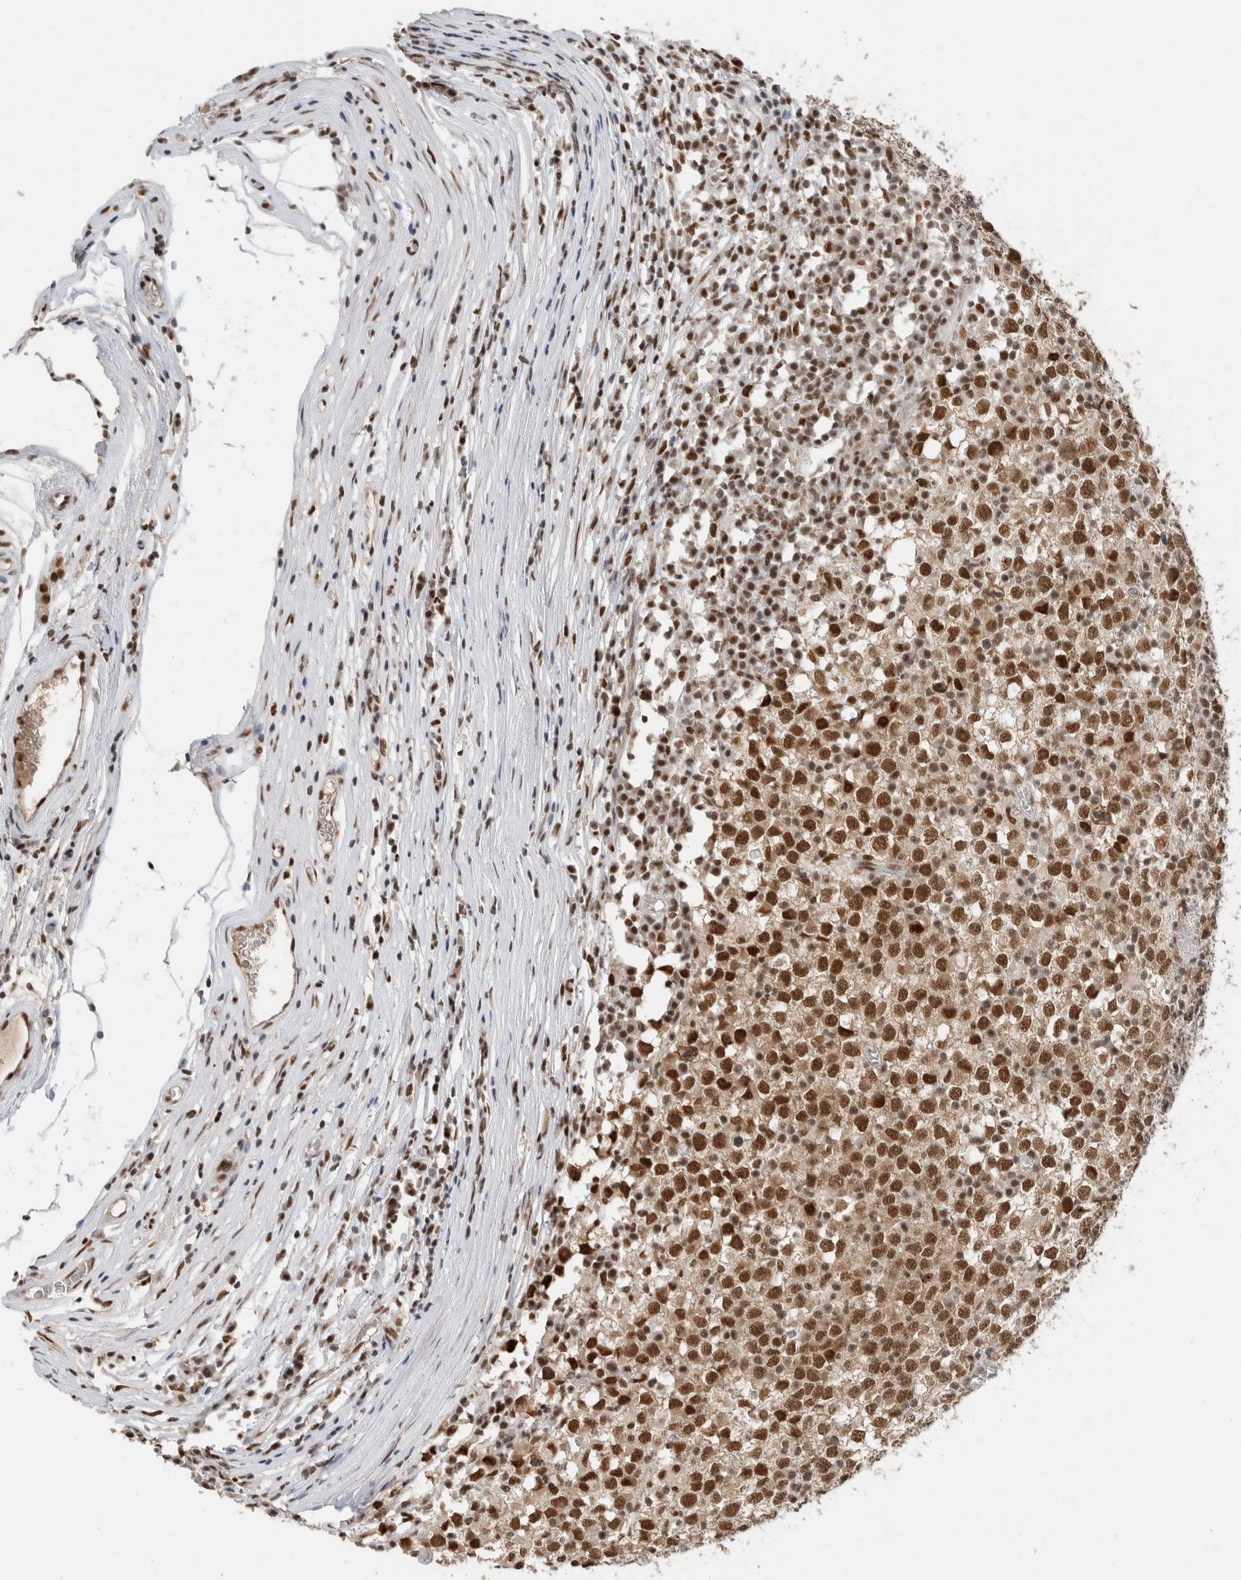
{"staining": {"intensity": "strong", "quantity": ">75%", "location": "nuclear"}, "tissue": "testis cancer", "cell_type": "Tumor cells", "image_type": "cancer", "snomed": [{"axis": "morphology", "description": "Seminoma, NOS"}, {"axis": "topography", "description": "Testis"}], "caption": "Seminoma (testis) stained for a protein (brown) demonstrates strong nuclear positive expression in about >75% of tumor cells.", "gene": "DDX42", "patient": {"sex": "male", "age": 65}}